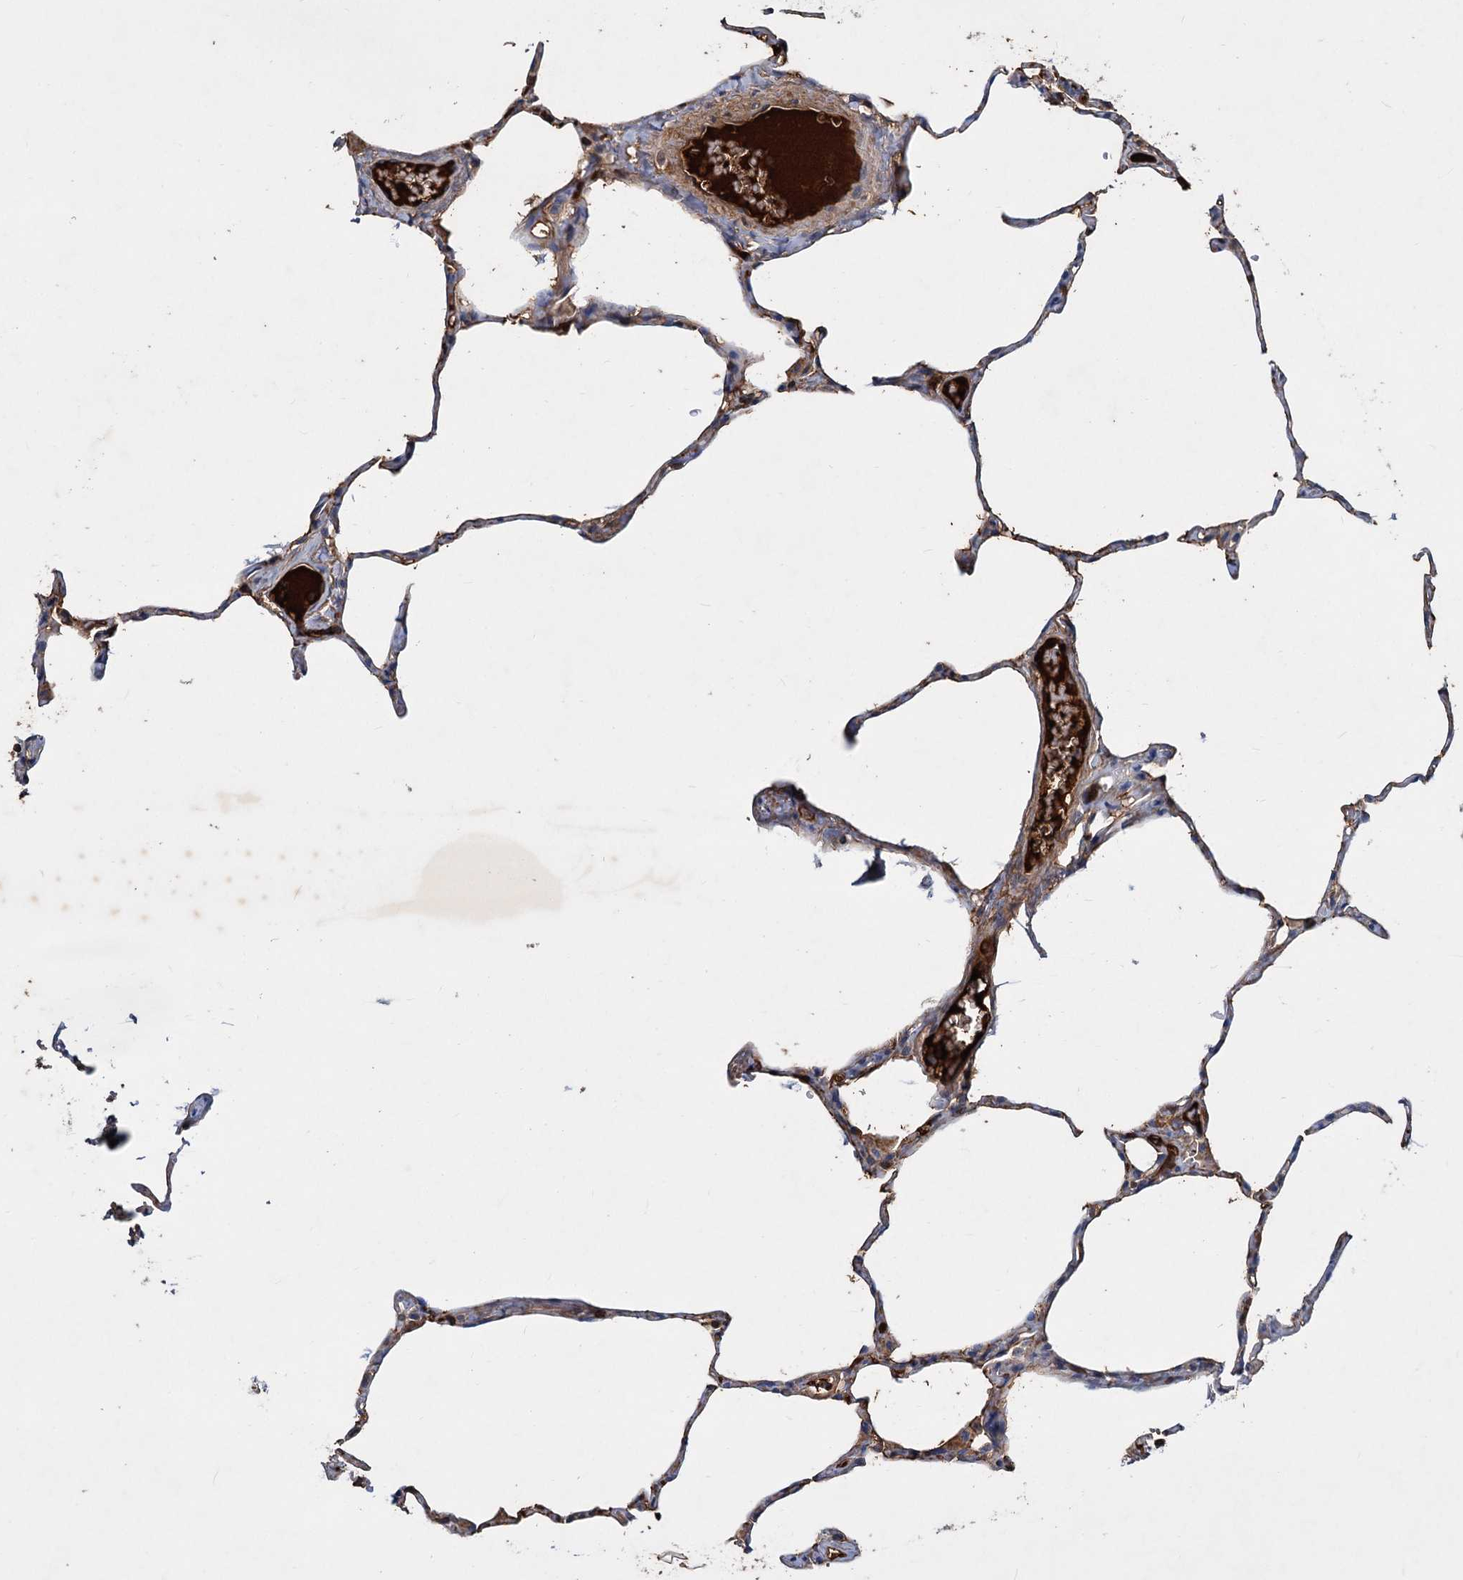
{"staining": {"intensity": "moderate", "quantity": "25%-75%", "location": "cytoplasmic/membranous"}, "tissue": "lung", "cell_type": "Alveolar cells", "image_type": "normal", "snomed": [{"axis": "morphology", "description": "Normal tissue, NOS"}, {"axis": "topography", "description": "Lung"}], "caption": "High-power microscopy captured an immunohistochemistry (IHC) photomicrograph of unremarkable lung, revealing moderate cytoplasmic/membranous staining in approximately 25%-75% of alveolar cells.", "gene": "CHRD", "patient": {"sex": "male", "age": 65}}